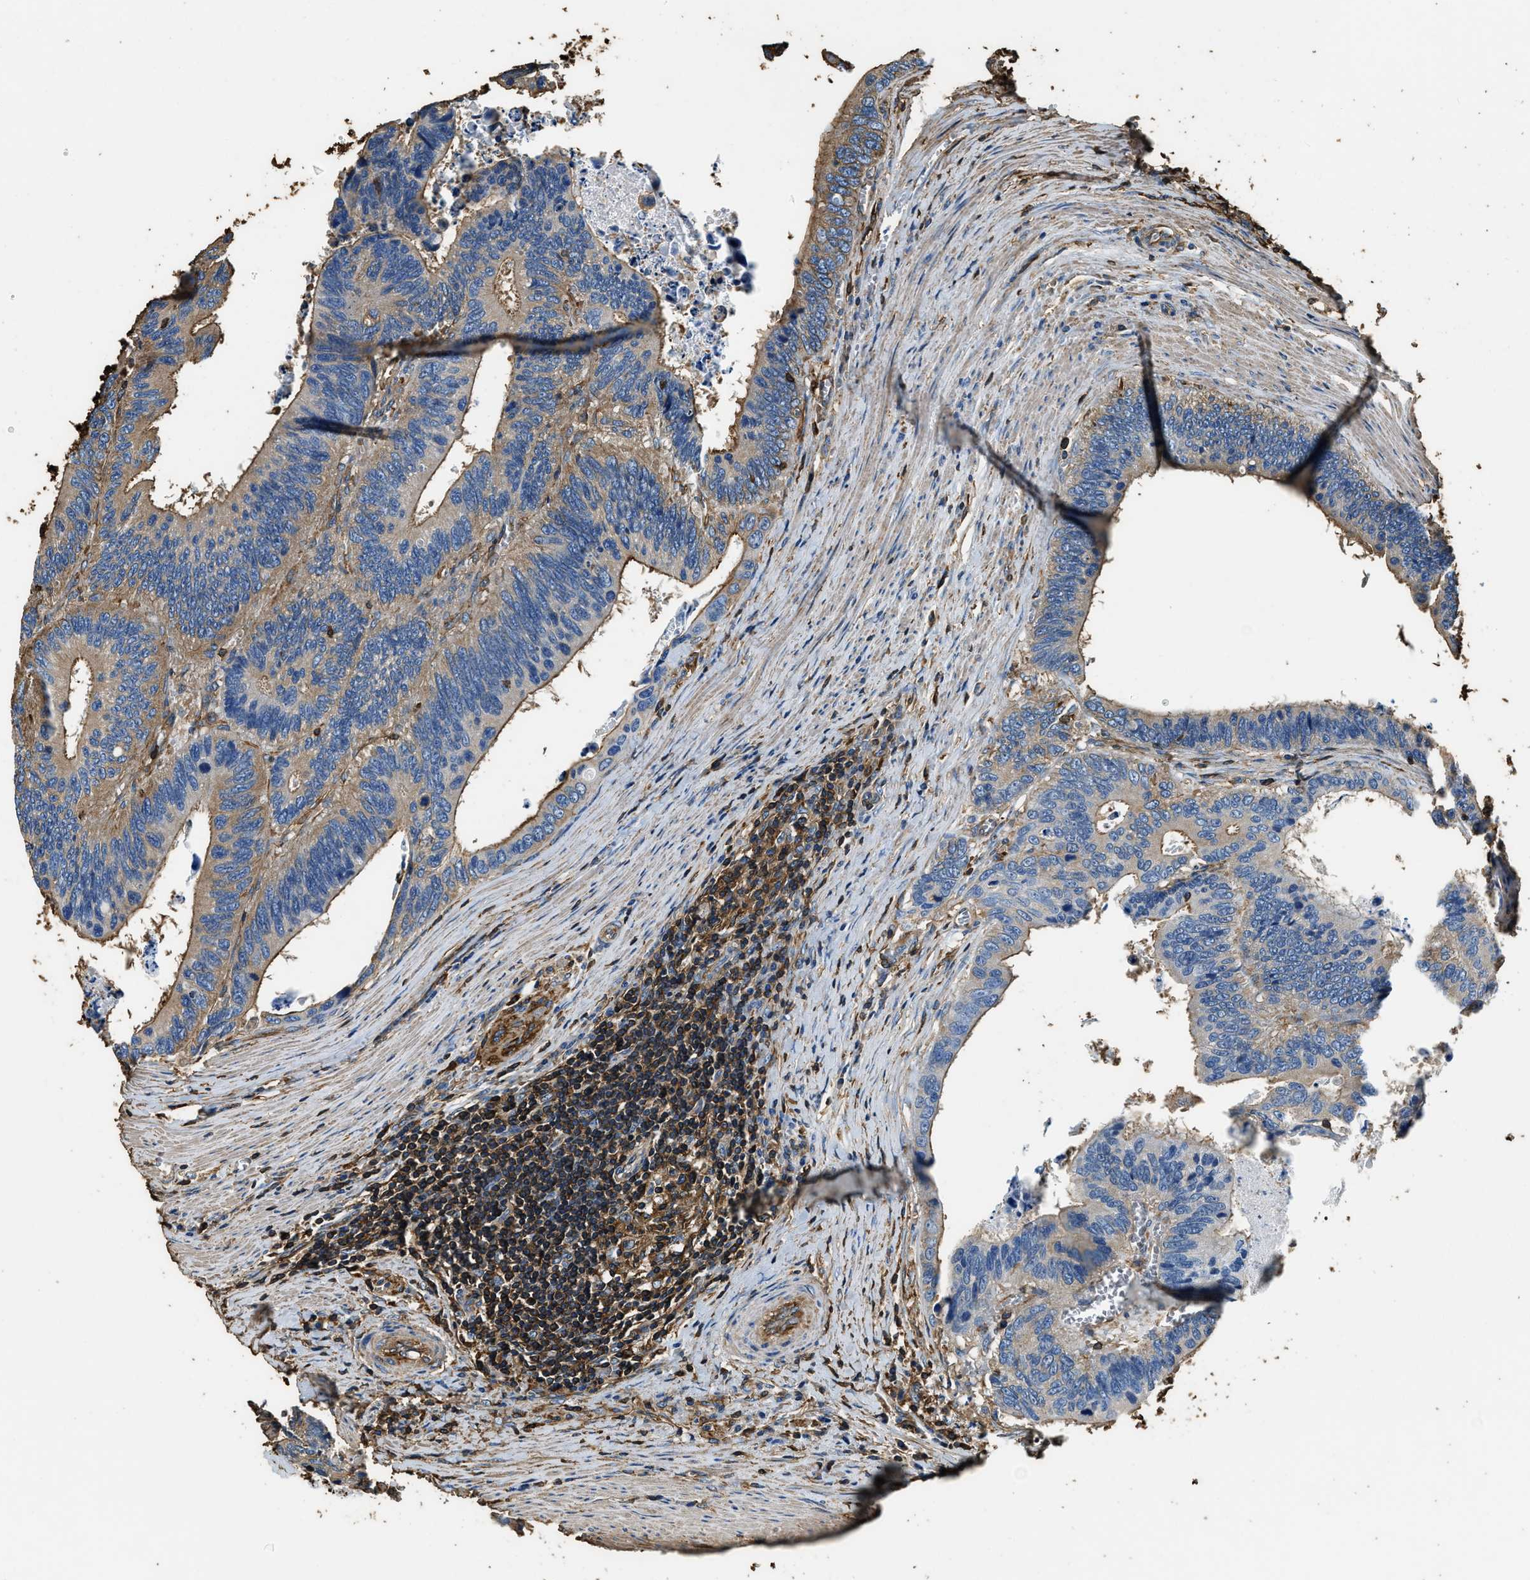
{"staining": {"intensity": "moderate", "quantity": ">75%", "location": "cytoplasmic/membranous"}, "tissue": "colorectal cancer", "cell_type": "Tumor cells", "image_type": "cancer", "snomed": [{"axis": "morphology", "description": "Adenocarcinoma, NOS"}, {"axis": "topography", "description": "Colon"}], "caption": "An image of adenocarcinoma (colorectal) stained for a protein reveals moderate cytoplasmic/membranous brown staining in tumor cells.", "gene": "ACCS", "patient": {"sex": "male", "age": 72}}